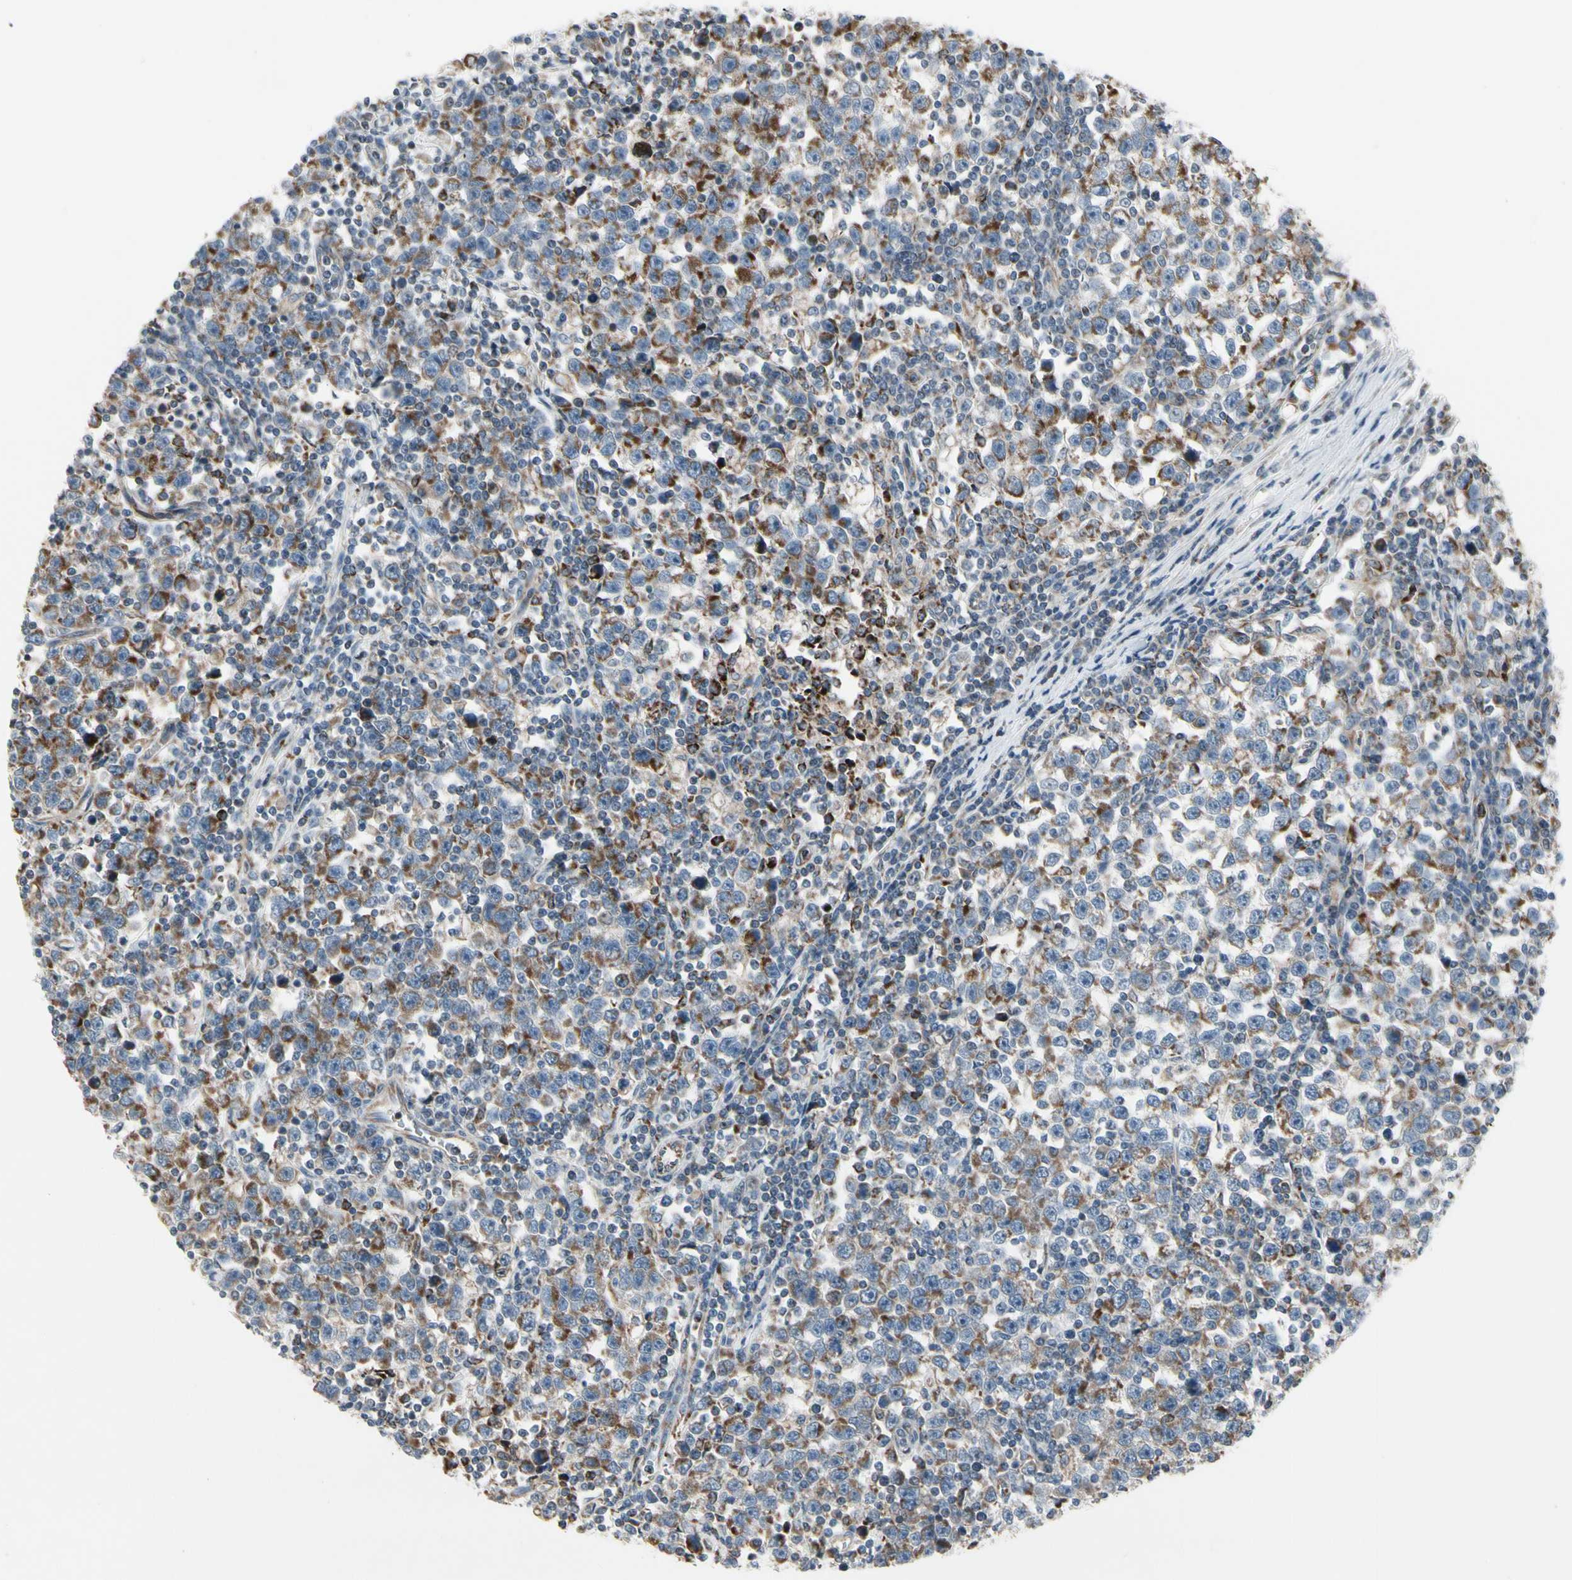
{"staining": {"intensity": "weak", "quantity": ">75%", "location": "cytoplasmic/membranous"}, "tissue": "testis cancer", "cell_type": "Tumor cells", "image_type": "cancer", "snomed": [{"axis": "morphology", "description": "Seminoma, NOS"}, {"axis": "topography", "description": "Testis"}], "caption": "Tumor cells display low levels of weak cytoplasmic/membranous positivity in approximately >75% of cells in human testis cancer. Ihc stains the protein of interest in brown and the nuclei are stained blue.", "gene": "CPT1A", "patient": {"sex": "male", "age": 43}}